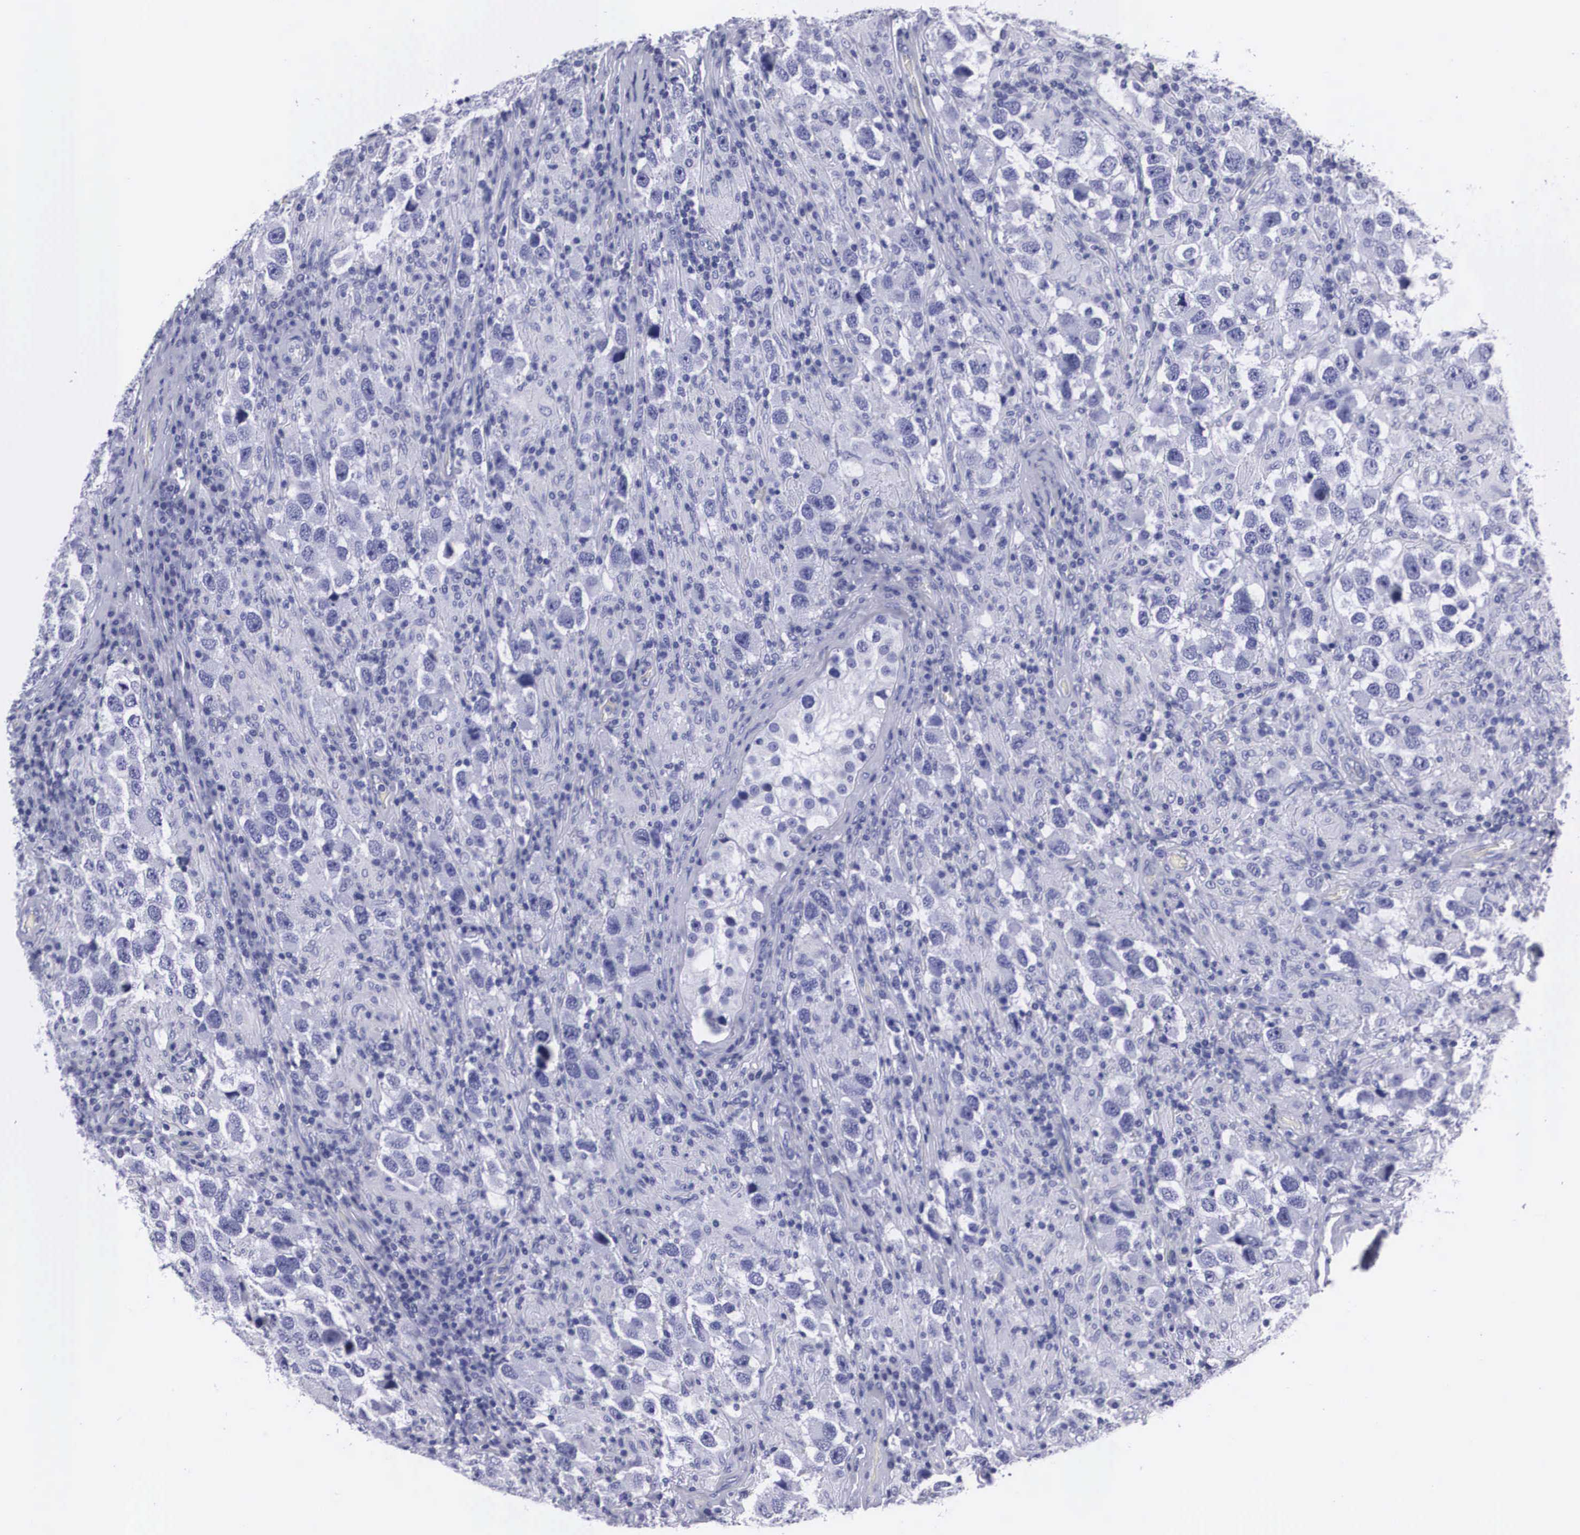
{"staining": {"intensity": "negative", "quantity": "none", "location": "none"}, "tissue": "testis cancer", "cell_type": "Tumor cells", "image_type": "cancer", "snomed": [{"axis": "morphology", "description": "Carcinoma, Embryonal, NOS"}, {"axis": "topography", "description": "Testis"}], "caption": "Tumor cells show no significant protein staining in testis cancer (embryonal carcinoma).", "gene": "C22orf31", "patient": {"sex": "male", "age": 21}}